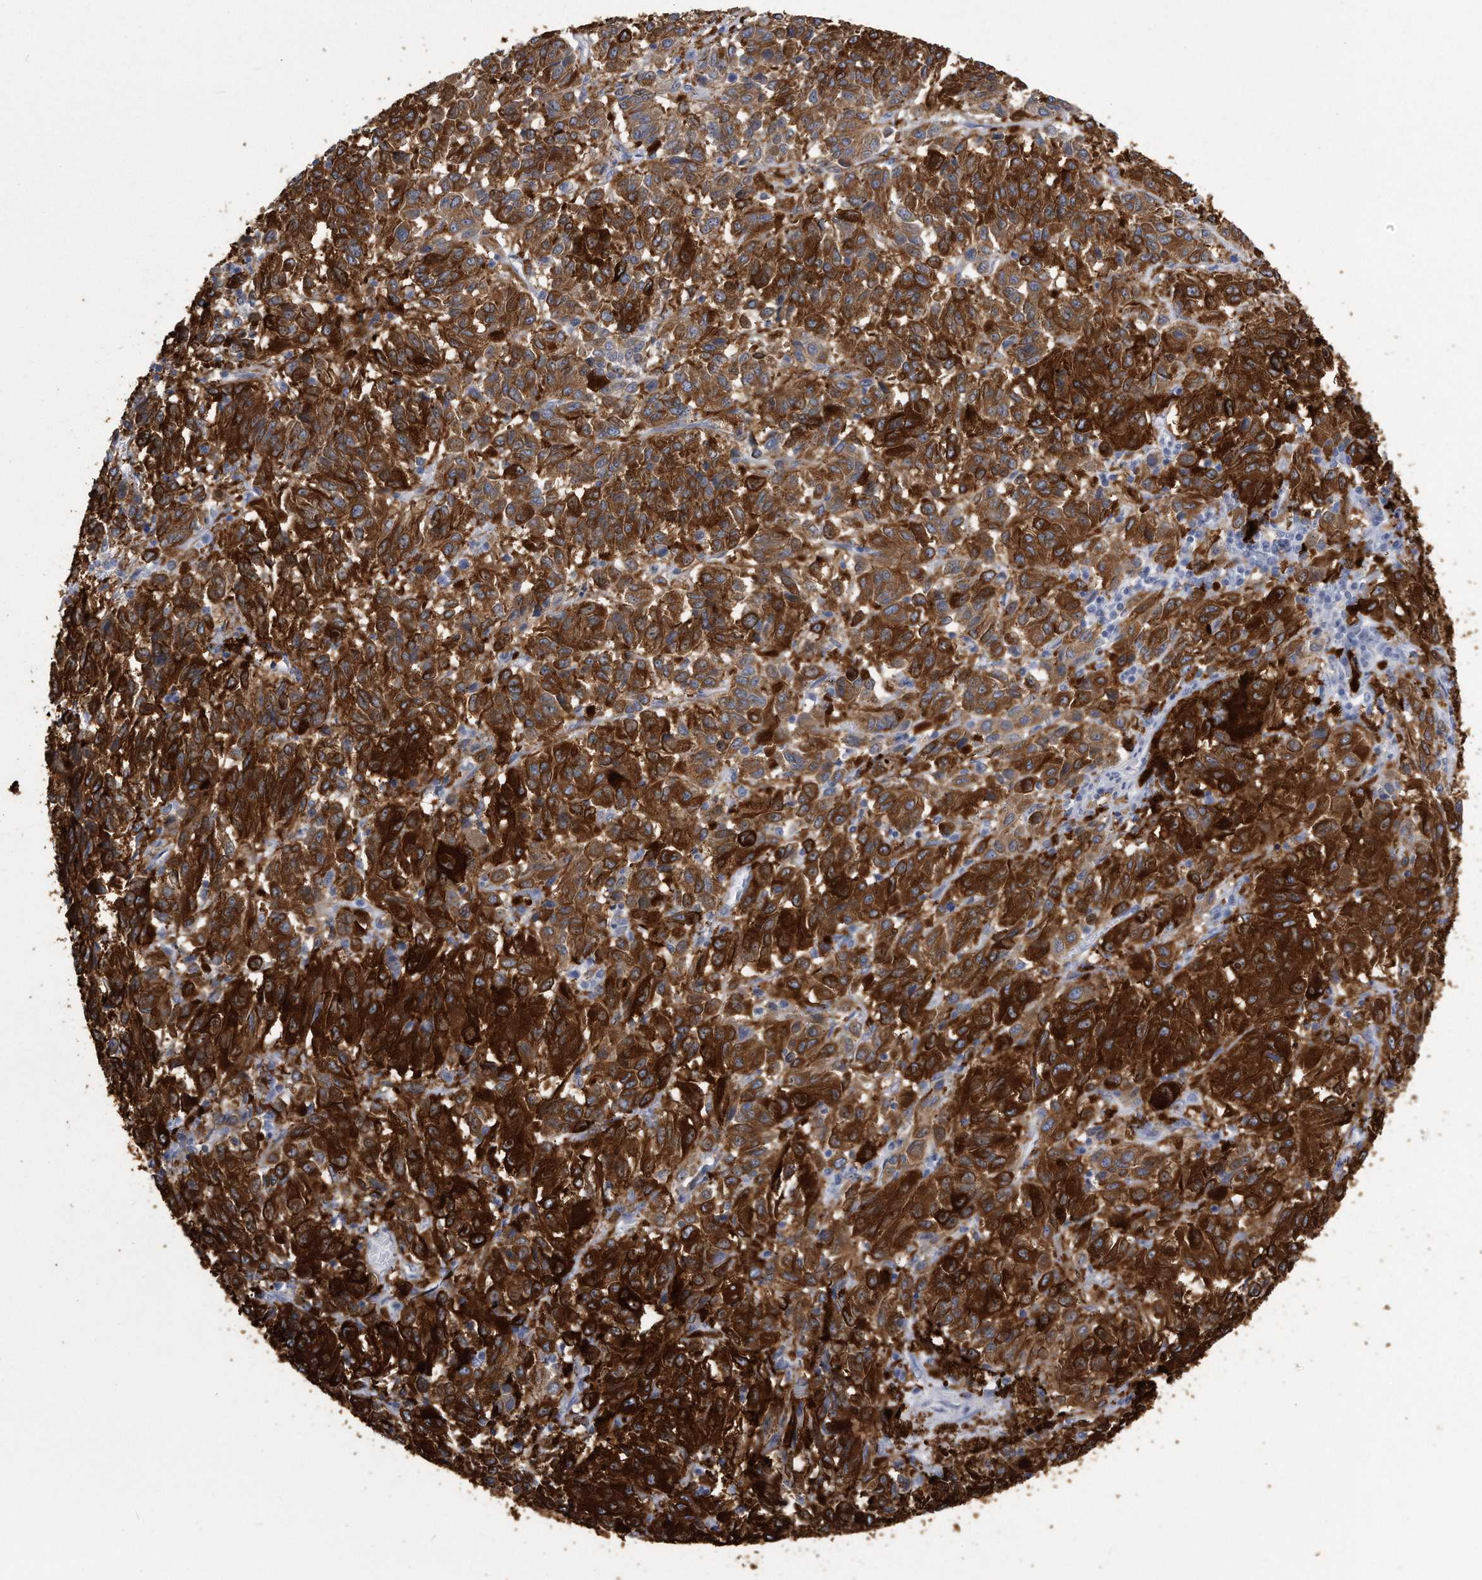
{"staining": {"intensity": "strong", "quantity": ">75%", "location": "cytoplasmic/membranous"}, "tissue": "melanoma", "cell_type": "Tumor cells", "image_type": "cancer", "snomed": [{"axis": "morphology", "description": "Malignant melanoma, Metastatic site"}, {"axis": "topography", "description": "Lung"}], "caption": "An immunohistochemistry (IHC) photomicrograph of tumor tissue is shown. Protein staining in brown highlights strong cytoplasmic/membranous positivity in malignant melanoma (metastatic site) within tumor cells. Ihc stains the protein in brown and the nuclei are stained blue.", "gene": "PYGB", "patient": {"sex": "male", "age": 64}}